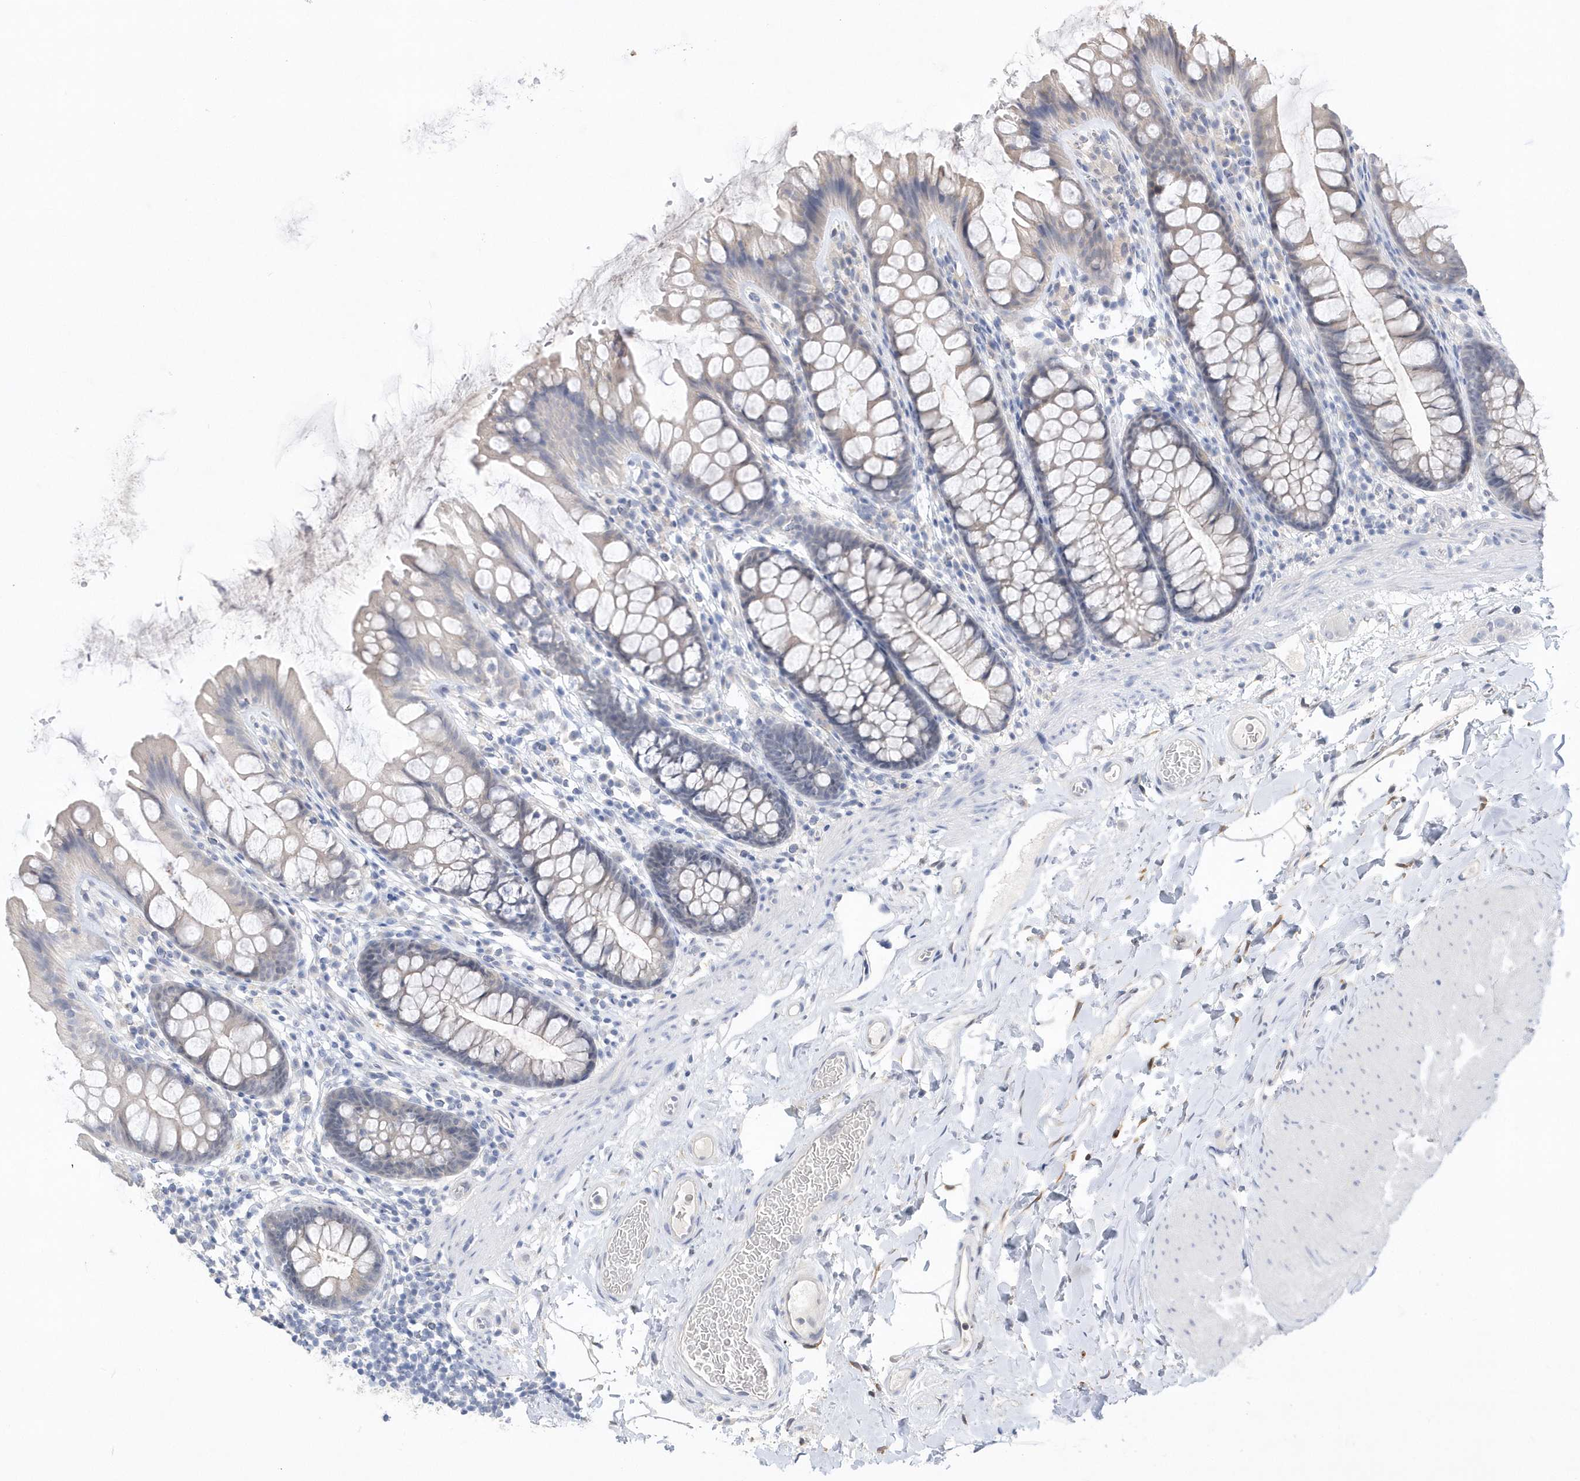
{"staining": {"intensity": "negative", "quantity": "none", "location": "none"}, "tissue": "colon", "cell_type": "Endothelial cells", "image_type": "normal", "snomed": [{"axis": "morphology", "description": "Normal tissue, NOS"}, {"axis": "topography", "description": "Colon"}], "caption": "This is an immunohistochemistry image of normal colon. There is no positivity in endothelial cells.", "gene": "RPEL1", "patient": {"sex": "female", "age": 62}}